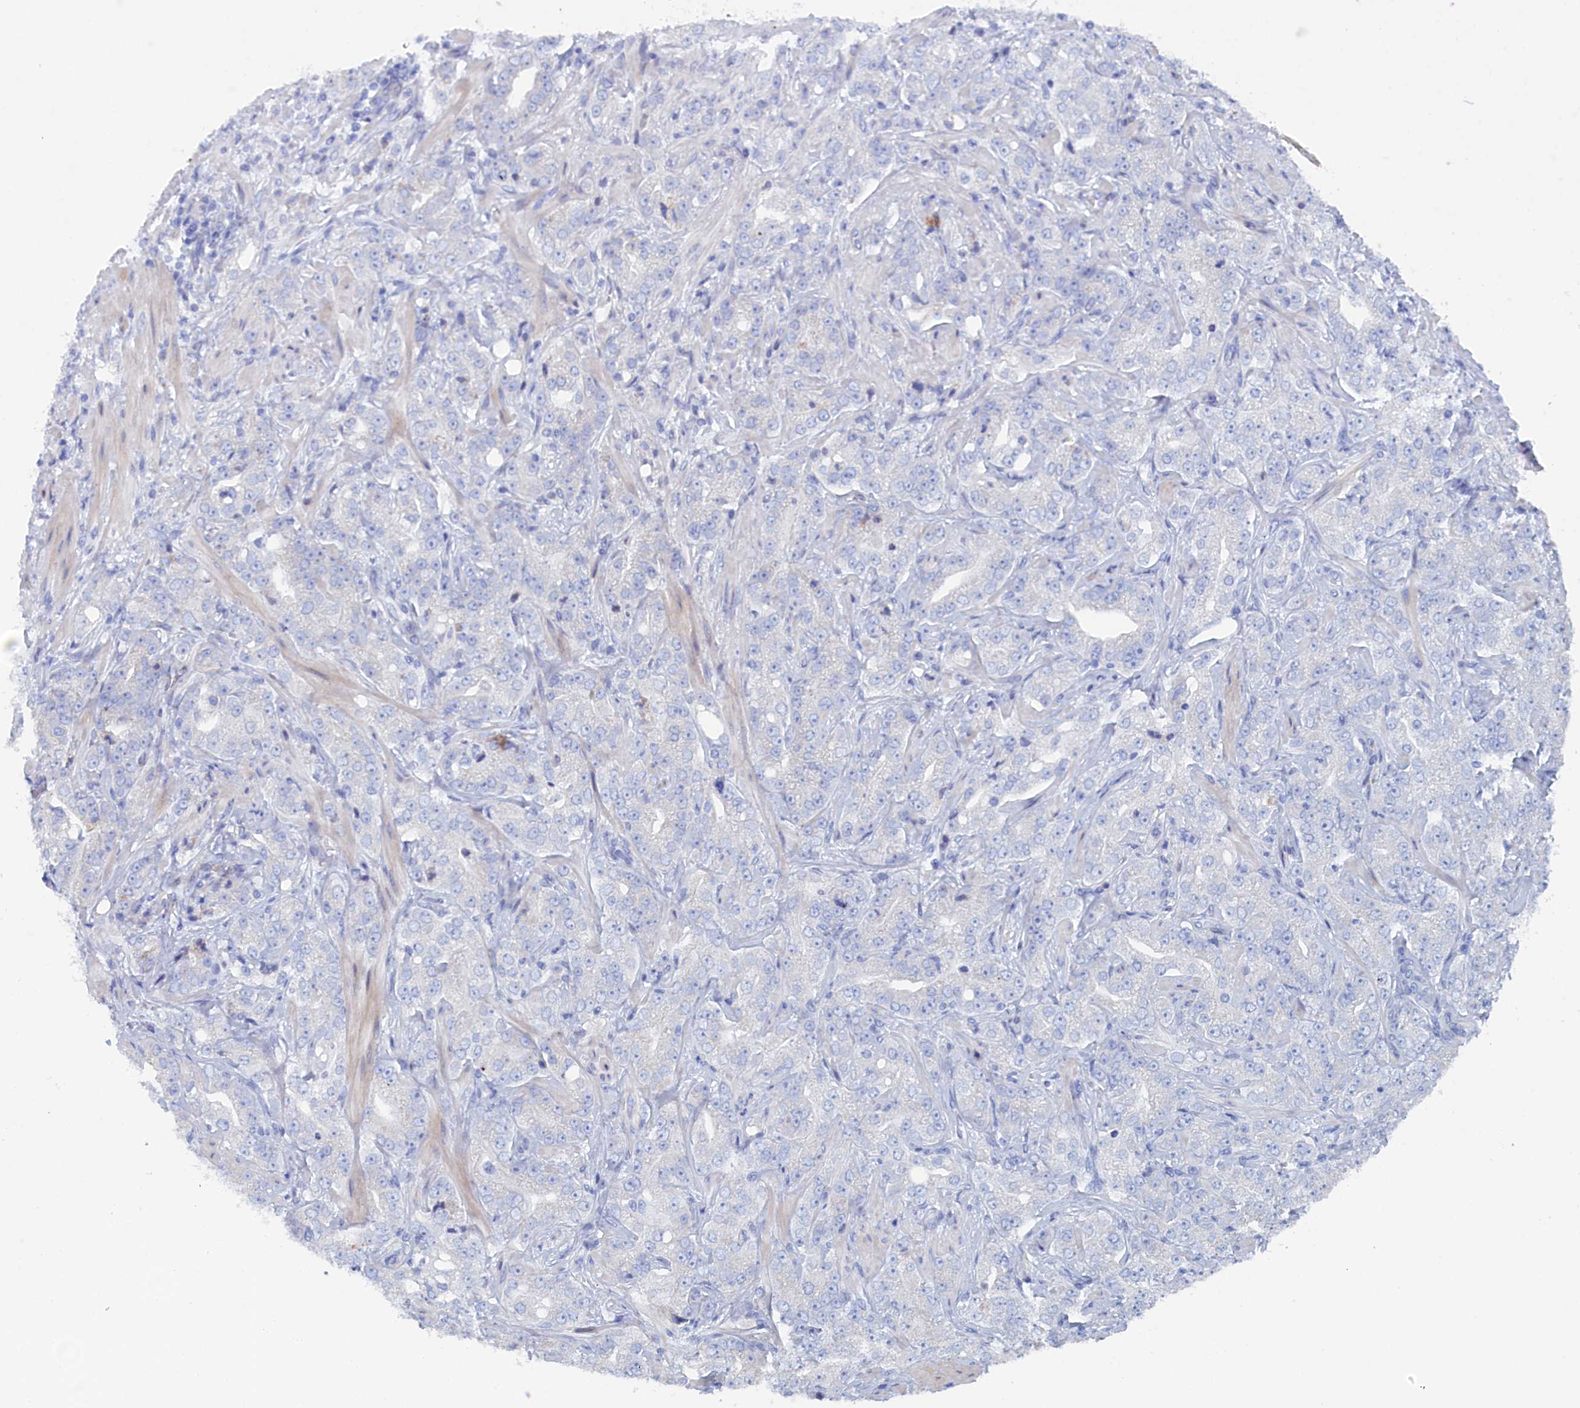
{"staining": {"intensity": "negative", "quantity": "none", "location": "none"}, "tissue": "prostate cancer", "cell_type": "Tumor cells", "image_type": "cancer", "snomed": [{"axis": "morphology", "description": "Adenocarcinoma, Low grade"}, {"axis": "topography", "description": "Prostate"}], "caption": "DAB (3,3'-diaminobenzidine) immunohistochemical staining of human prostate cancer reveals no significant staining in tumor cells.", "gene": "COG7", "patient": {"sex": "male", "age": 67}}